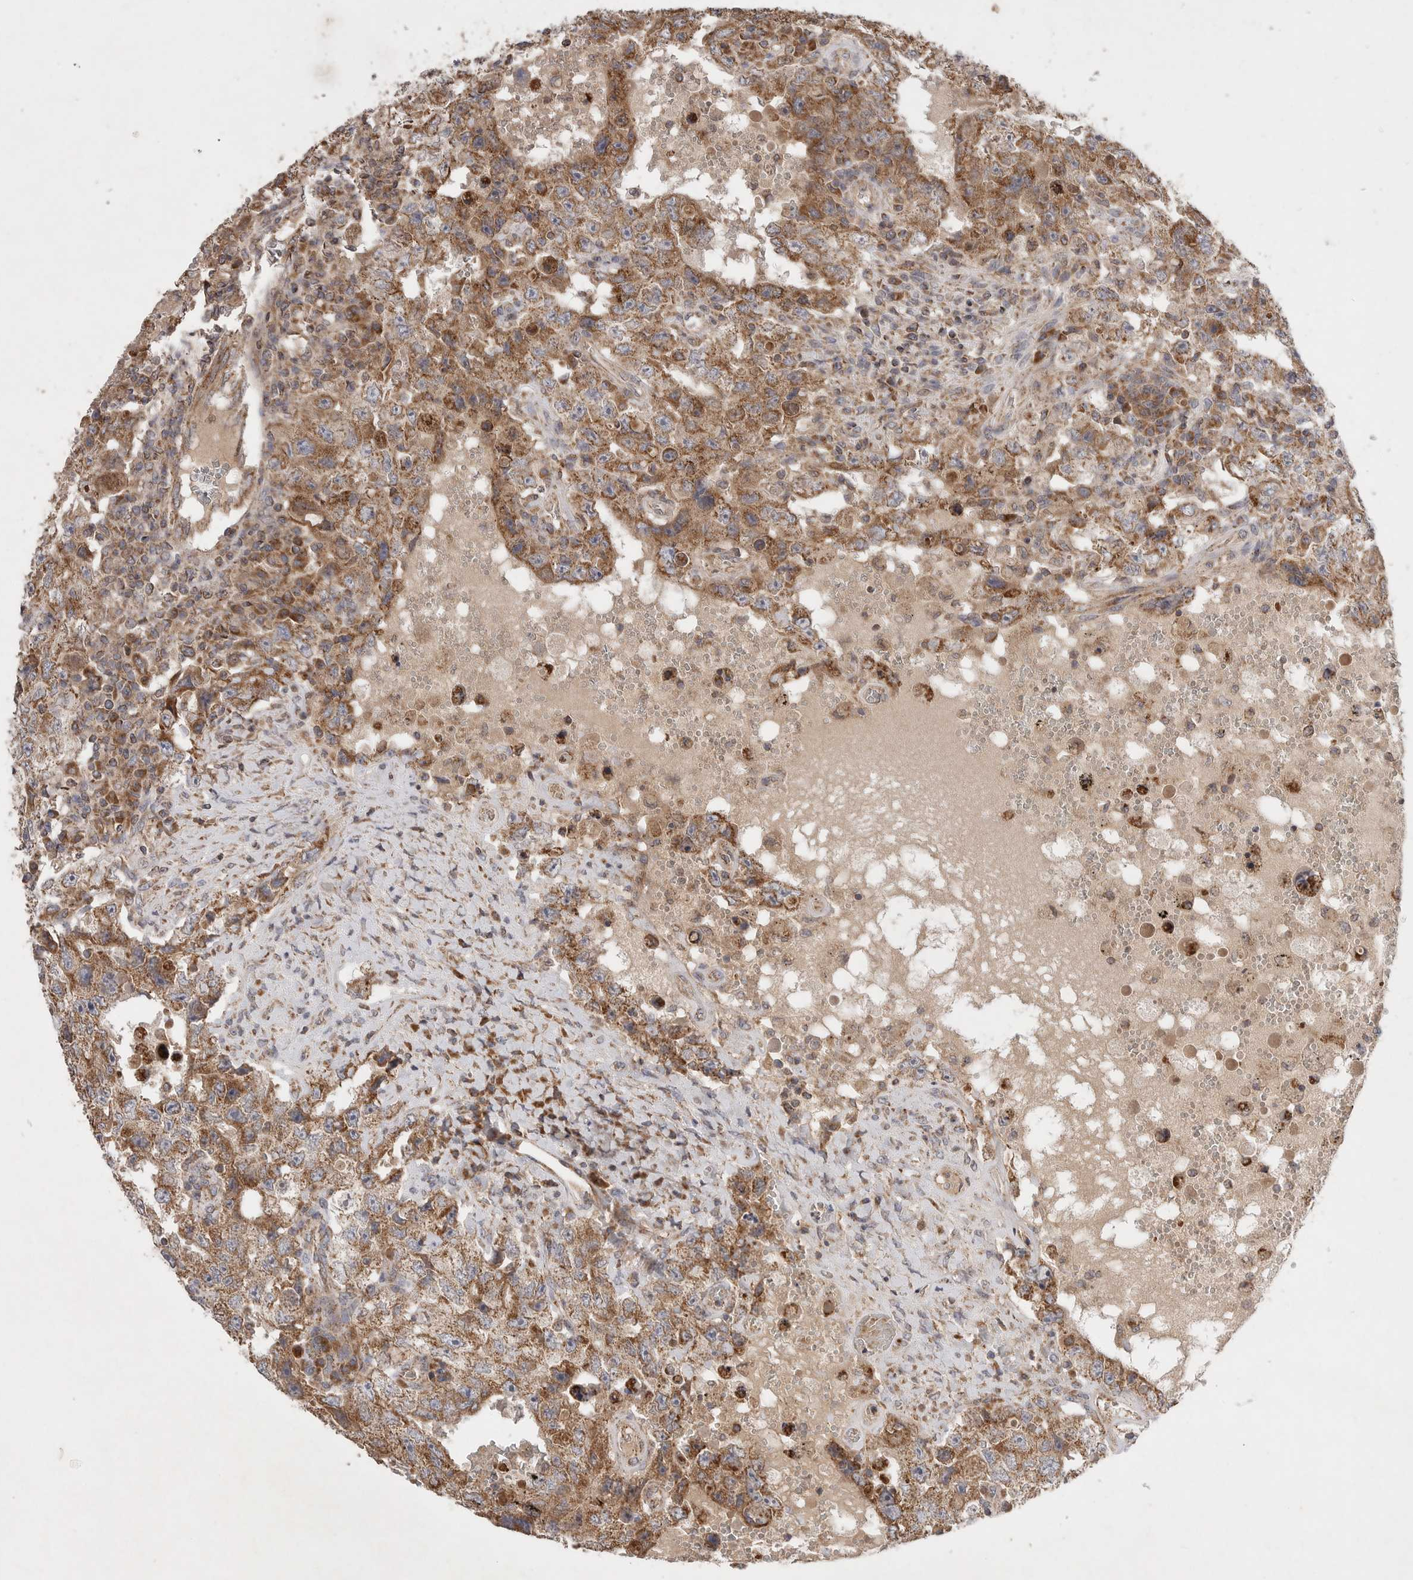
{"staining": {"intensity": "moderate", "quantity": ">75%", "location": "cytoplasmic/membranous"}, "tissue": "testis cancer", "cell_type": "Tumor cells", "image_type": "cancer", "snomed": [{"axis": "morphology", "description": "Carcinoma, Embryonal, NOS"}, {"axis": "topography", "description": "Testis"}], "caption": "Embryonal carcinoma (testis) stained for a protein demonstrates moderate cytoplasmic/membranous positivity in tumor cells.", "gene": "KIF21B", "patient": {"sex": "male", "age": 26}}